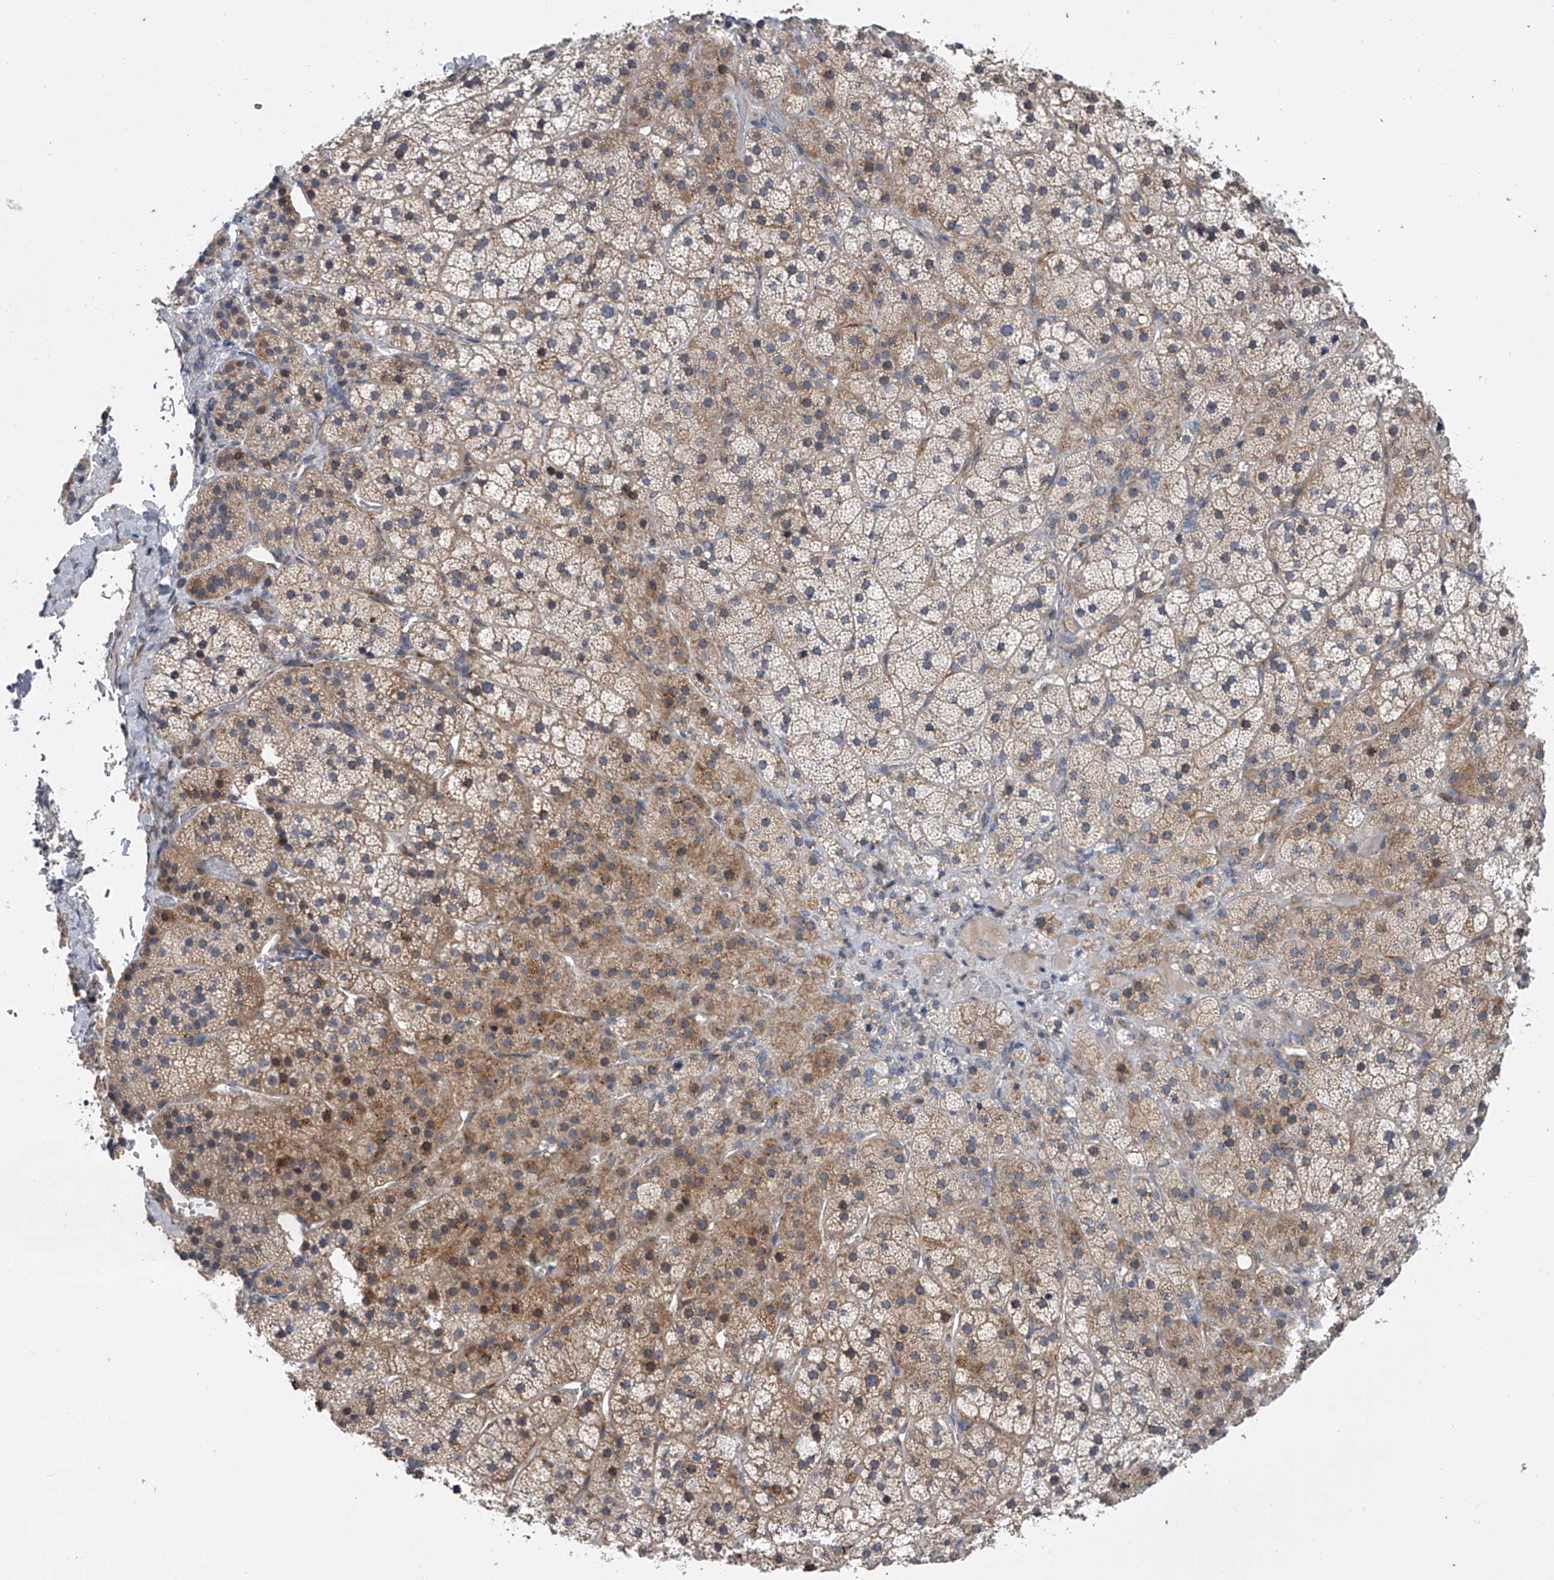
{"staining": {"intensity": "moderate", "quantity": ">75%", "location": "cytoplasmic/membranous"}, "tissue": "adrenal gland", "cell_type": "Glandular cells", "image_type": "normal", "snomed": [{"axis": "morphology", "description": "Normal tissue, NOS"}, {"axis": "topography", "description": "Adrenal gland"}], "caption": "DAB immunohistochemical staining of benign adrenal gland shows moderate cytoplasmic/membranous protein expression in about >75% of glandular cells.", "gene": "DLGAP2", "patient": {"sex": "female", "age": 44}}